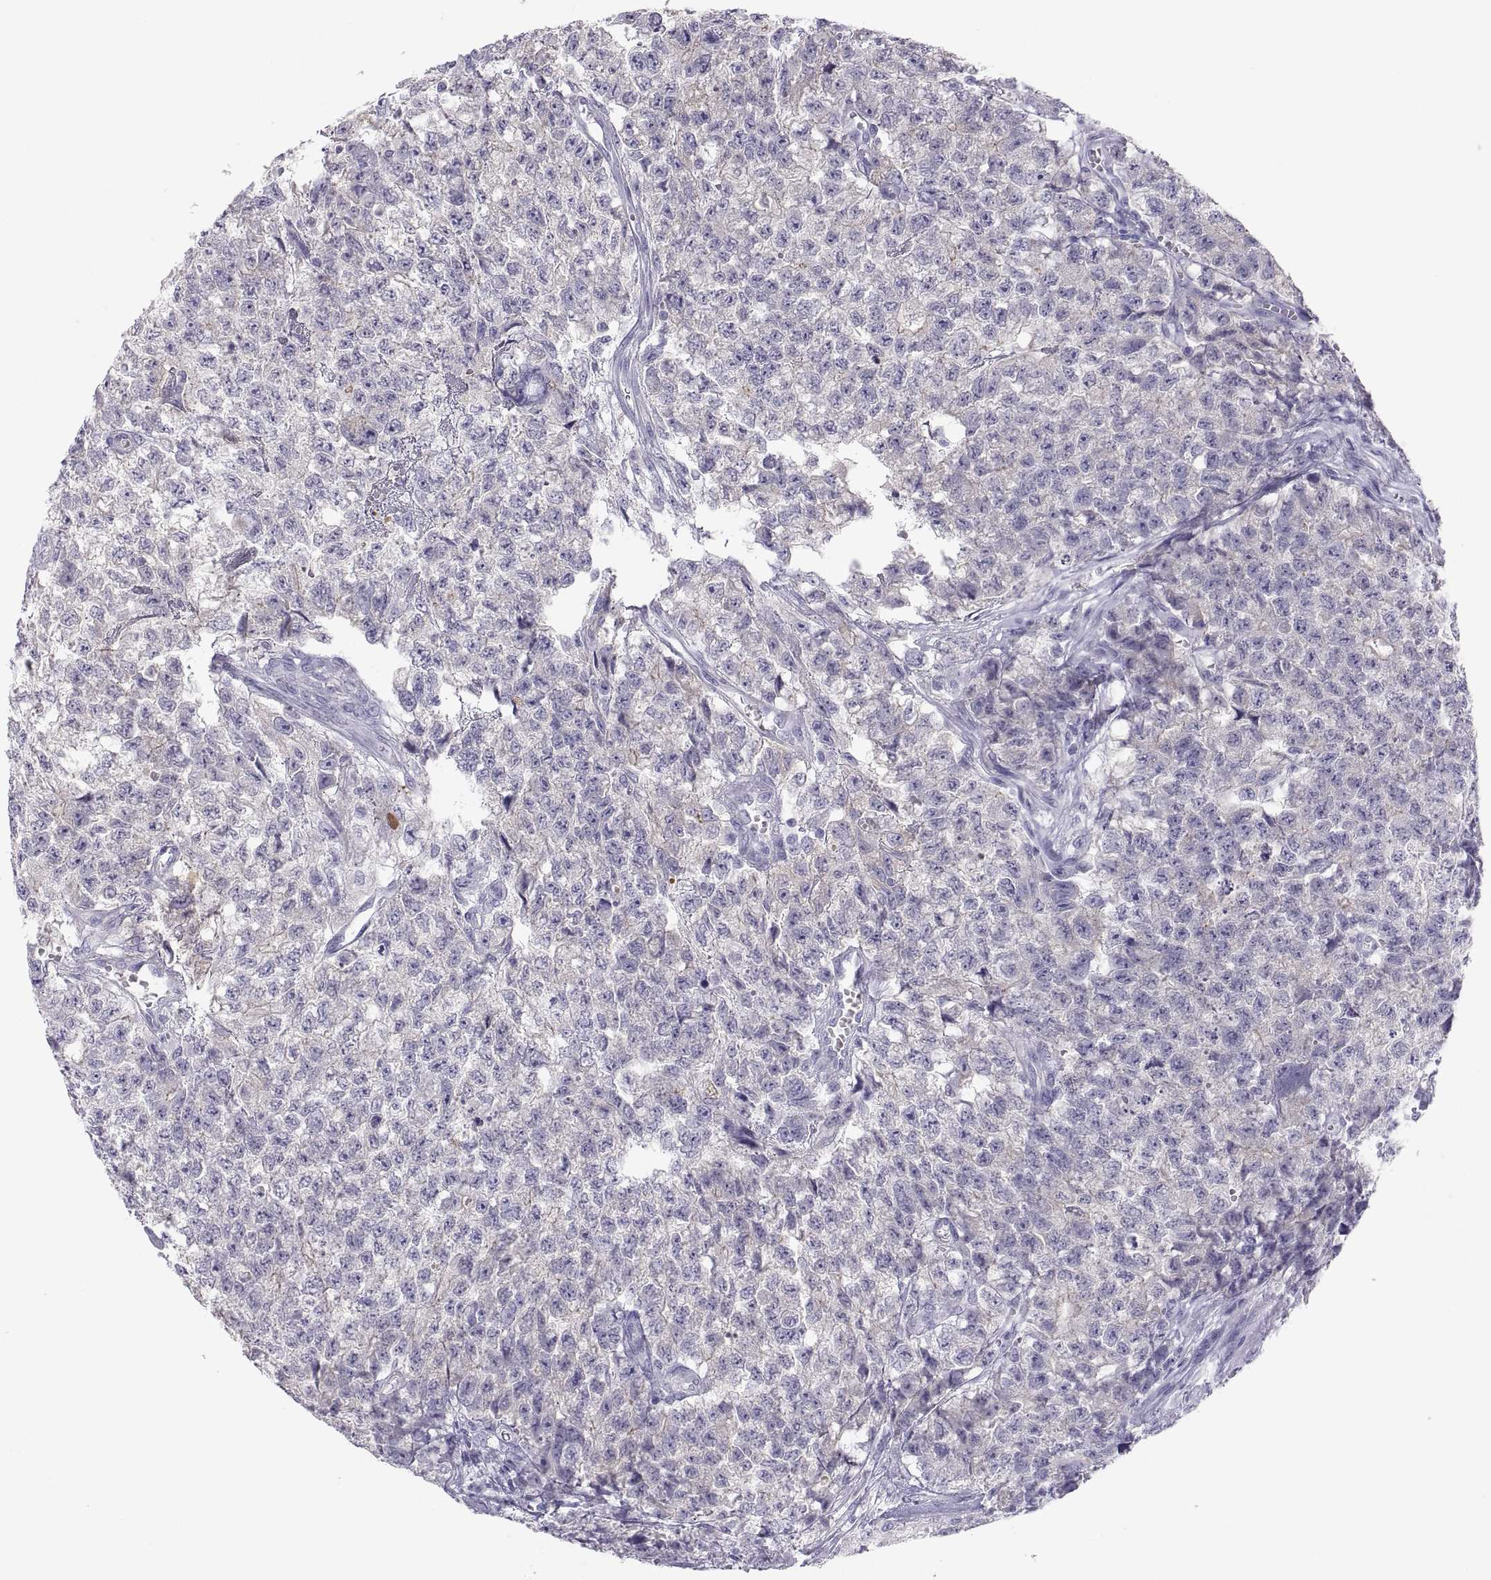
{"staining": {"intensity": "negative", "quantity": "none", "location": "none"}, "tissue": "testis cancer", "cell_type": "Tumor cells", "image_type": "cancer", "snomed": [{"axis": "morphology", "description": "Seminoma, NOS"}, {"axis": "morphology", "description": "Carcinoma, Embryonal, NOS"}, {"axis": "topography", "description": "Testis"}], "caption": "Histopathology image shows no significant protein staining in tumor cells of embryonal carcinoma (testis).", "gene": "MAGEB2", "patient": {"sex": "male", "age": 22}}